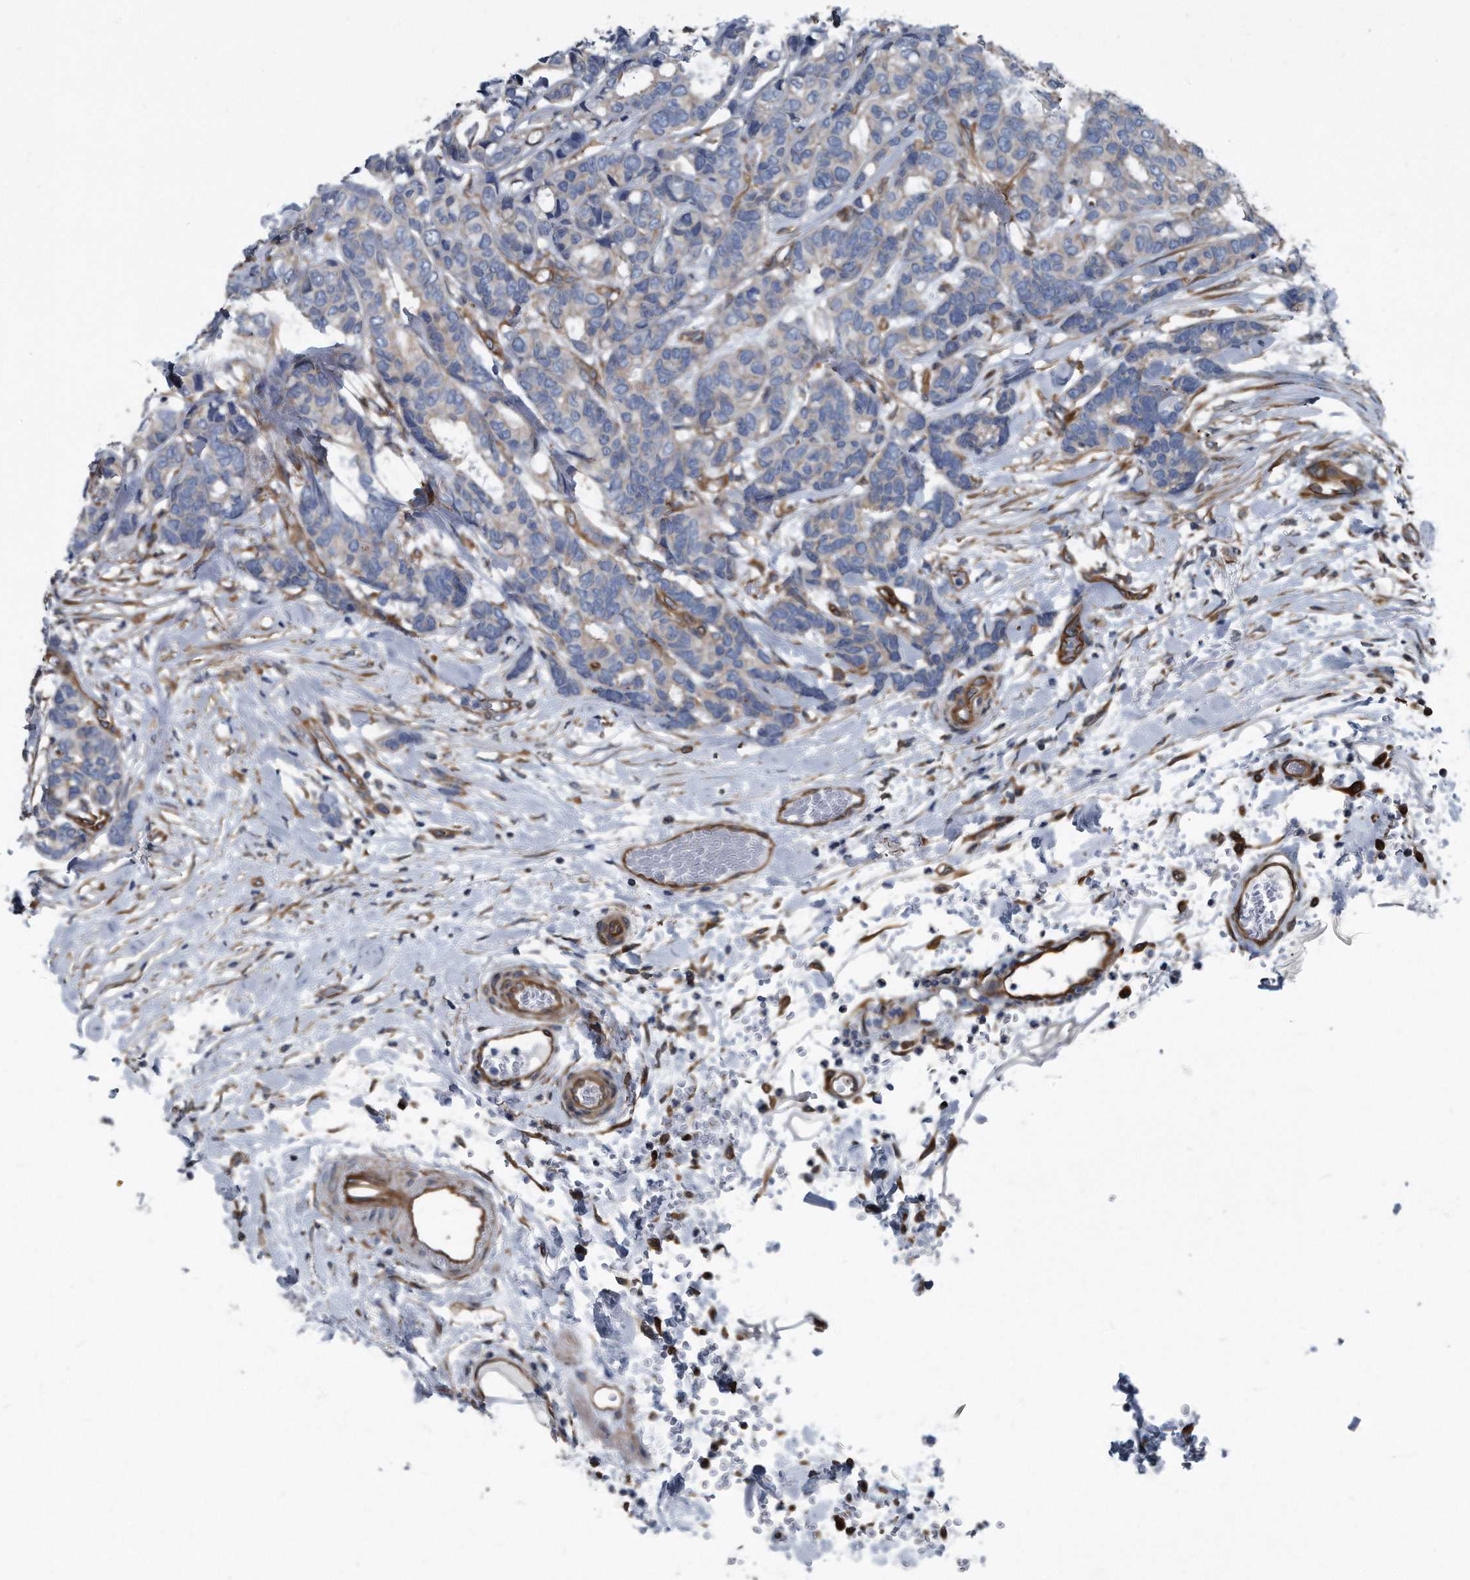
{"staining": {"intensity": "negative", "quantity": "none", "location": "none"}, "tissue": "breast cancer", "cell_type": "Tumor cells", "image_type": "cancer", "snomed": [{"axis": "morphology", "description": "Duct carcinoma"}, {"axis": "topography", "description": "Breast"}], "caption": "Immunohistochemistry (IHC) histopathology image of neoplastic tissue: human breast intraductal carcinoma stained with DAB demonstrates no significant protein positivity in tumor cells. Nuclei are stained in blue.", "gene": "PLEC", "patient": {"sex": "female", "age": 87}}